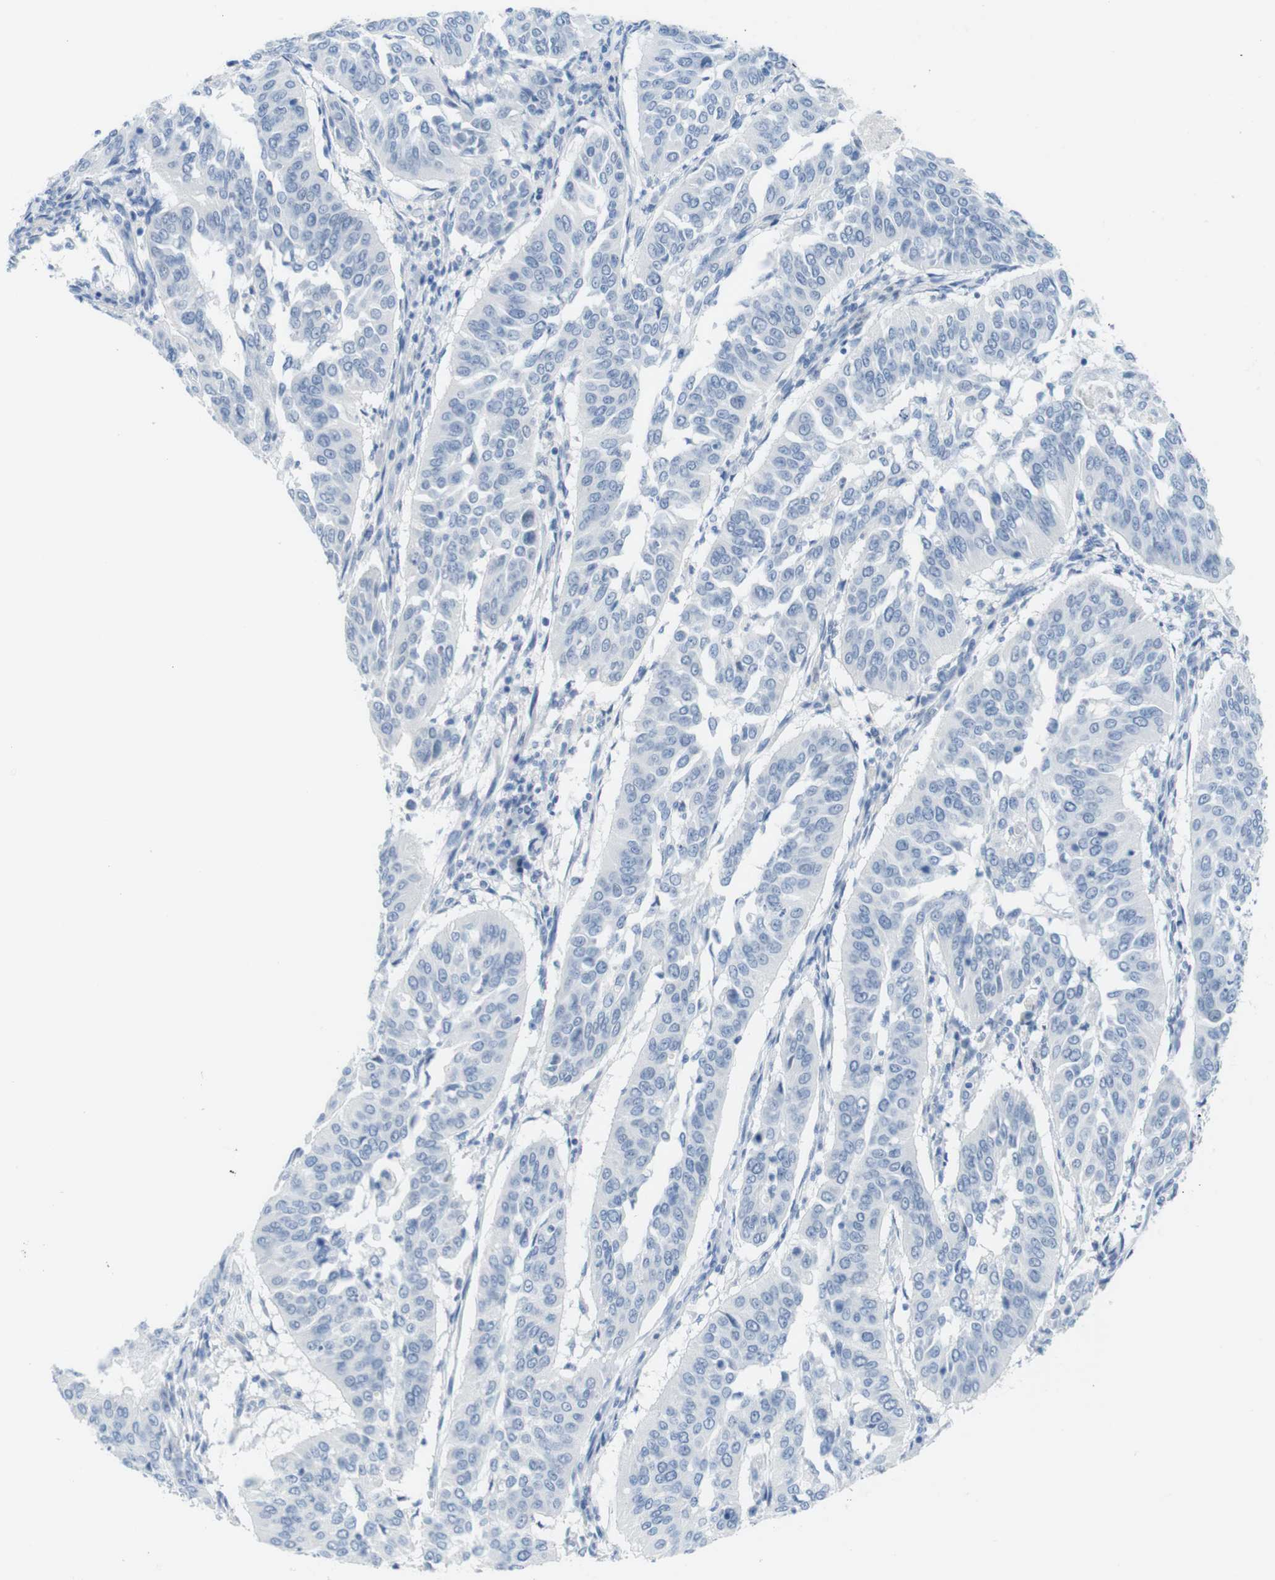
{"staining": {"intensity": "negative", "quantity": "none", "location": "none"}, "tissue": "cervical cancer", "cell_type": "Tumor cells", "image_type": "cancer", "snomed": [{"axis": "morphology", "description": "Normal tissue, NOS"}, {"axis": "morphology", "description": "Squamous cell carcinoma, NOS"}, {"axis": "topography", "description": "Cervix"}], "caption": "This is a histopathology image of IHC staining of squamous cell carcinoma (cervical), which shows no positivity in tumor cells.", "gene": "OPN1SW", "patient": {"sex": "female", "age": 39}}